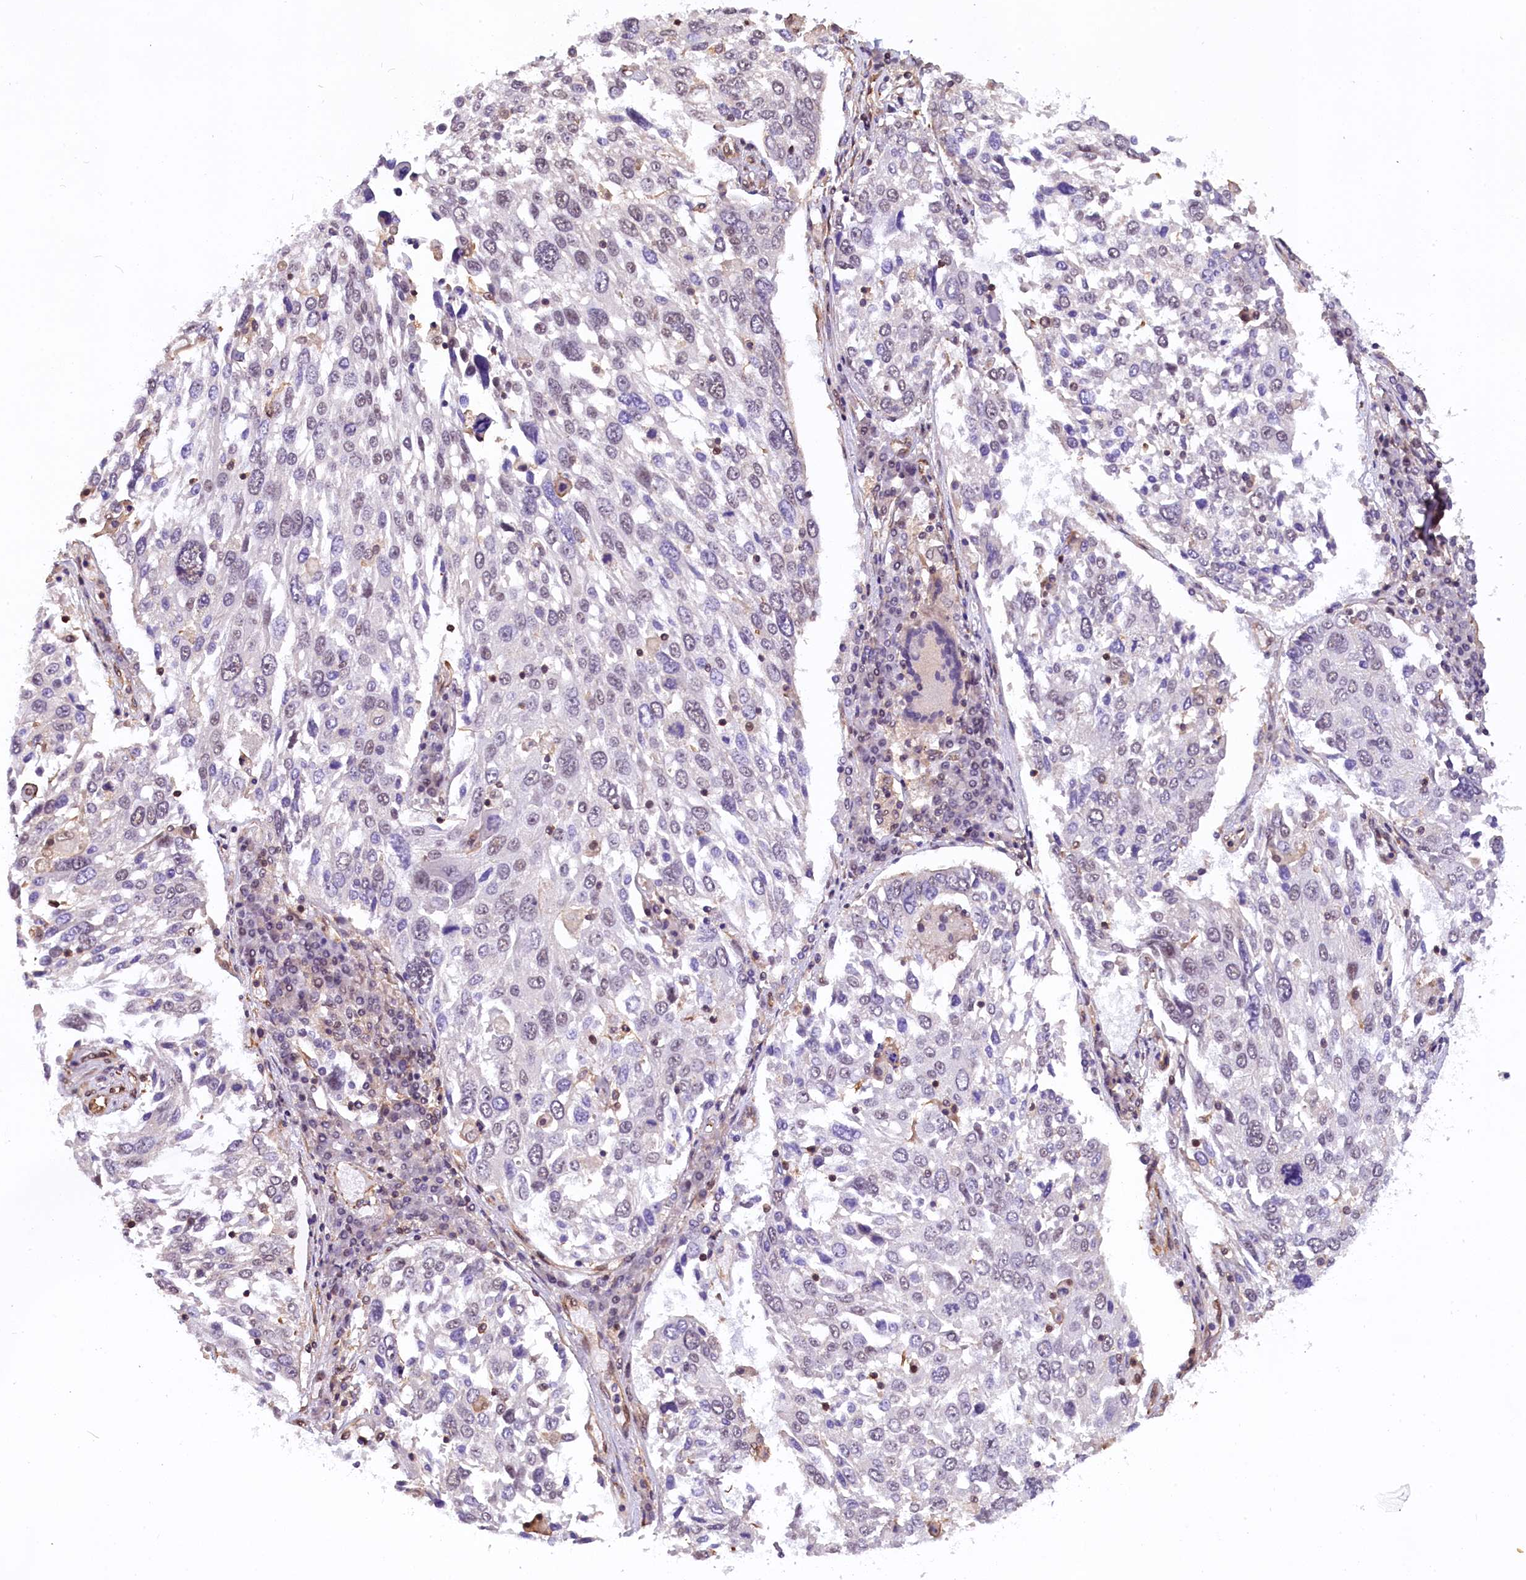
{"staining": {"intensity": "weak", "quantity": "<25%", "location": "nuclear"}, "tissue": "lung cancer", "cell_type": "Tumor cells", "image_type": "cancer", "snomed": [{"axis": "morphology", "description": "Squamous cell carcinoma, NOS"}, {"axis": "topography", "description": "Lung"}], "caption": "Tumor cells are negative for protein expression in human squamous cell carcinoma (lung).", "gene": "ZC3H4", "patient": {"sex": "male", "age": 65}}